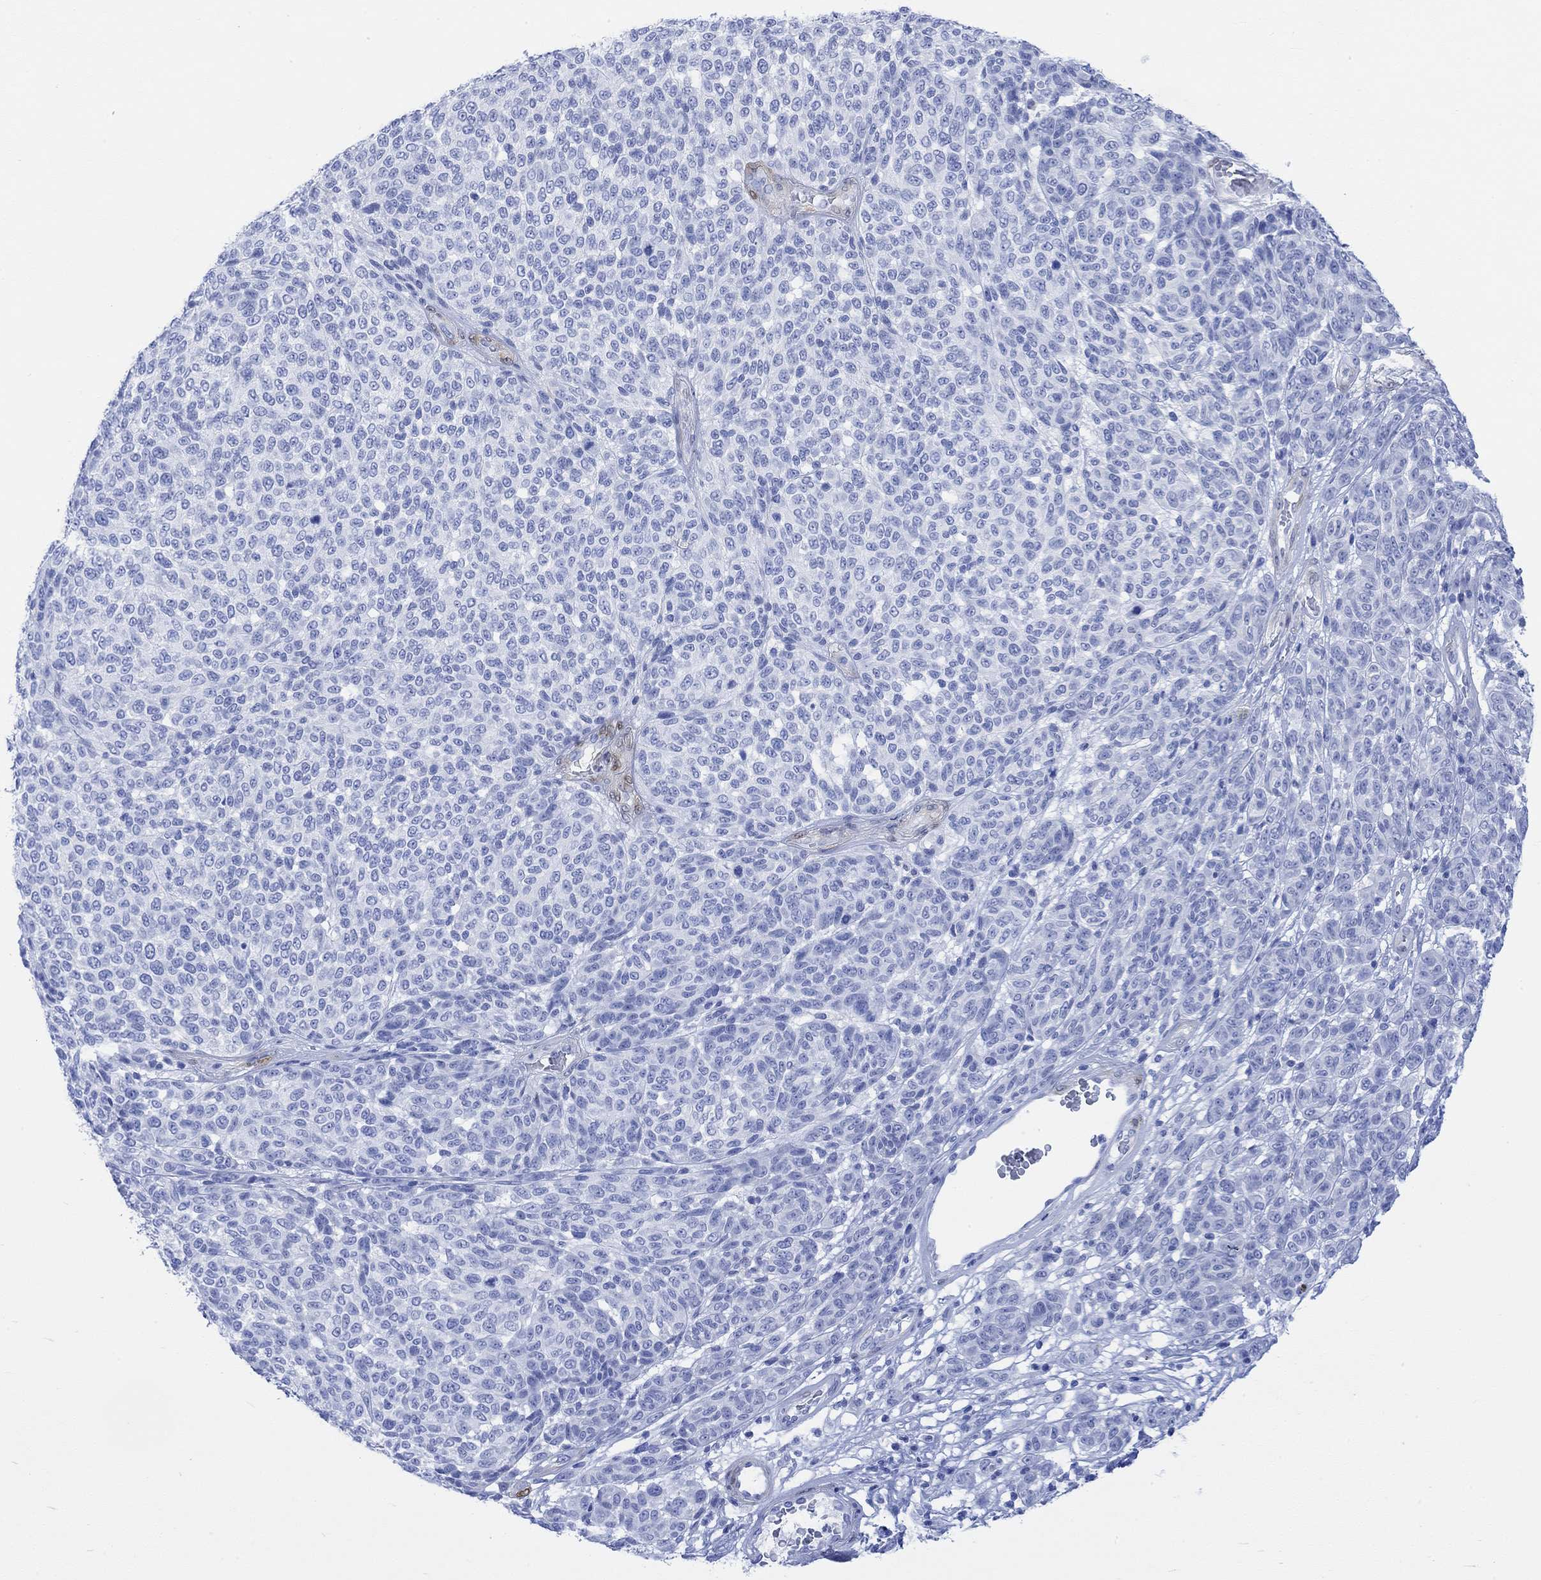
{"staining": {"intensity": "negative", "quantity": "none", "location": "none"}, "tissue": "melanoma", "cell_type": "Tumor cells", "image_type": "cancer", "snomed": [{"axis": "morphology", "description": "Malignant melanoma, NOS"}, {"axis": "topography", "description": "Skin"}], "caption": "Immunohistochemical staining of human malignant melanoma displays no significant positivity in tumor cells.", "gene": "TPPP3", "patient": {"sex": "male", "age": 59}}